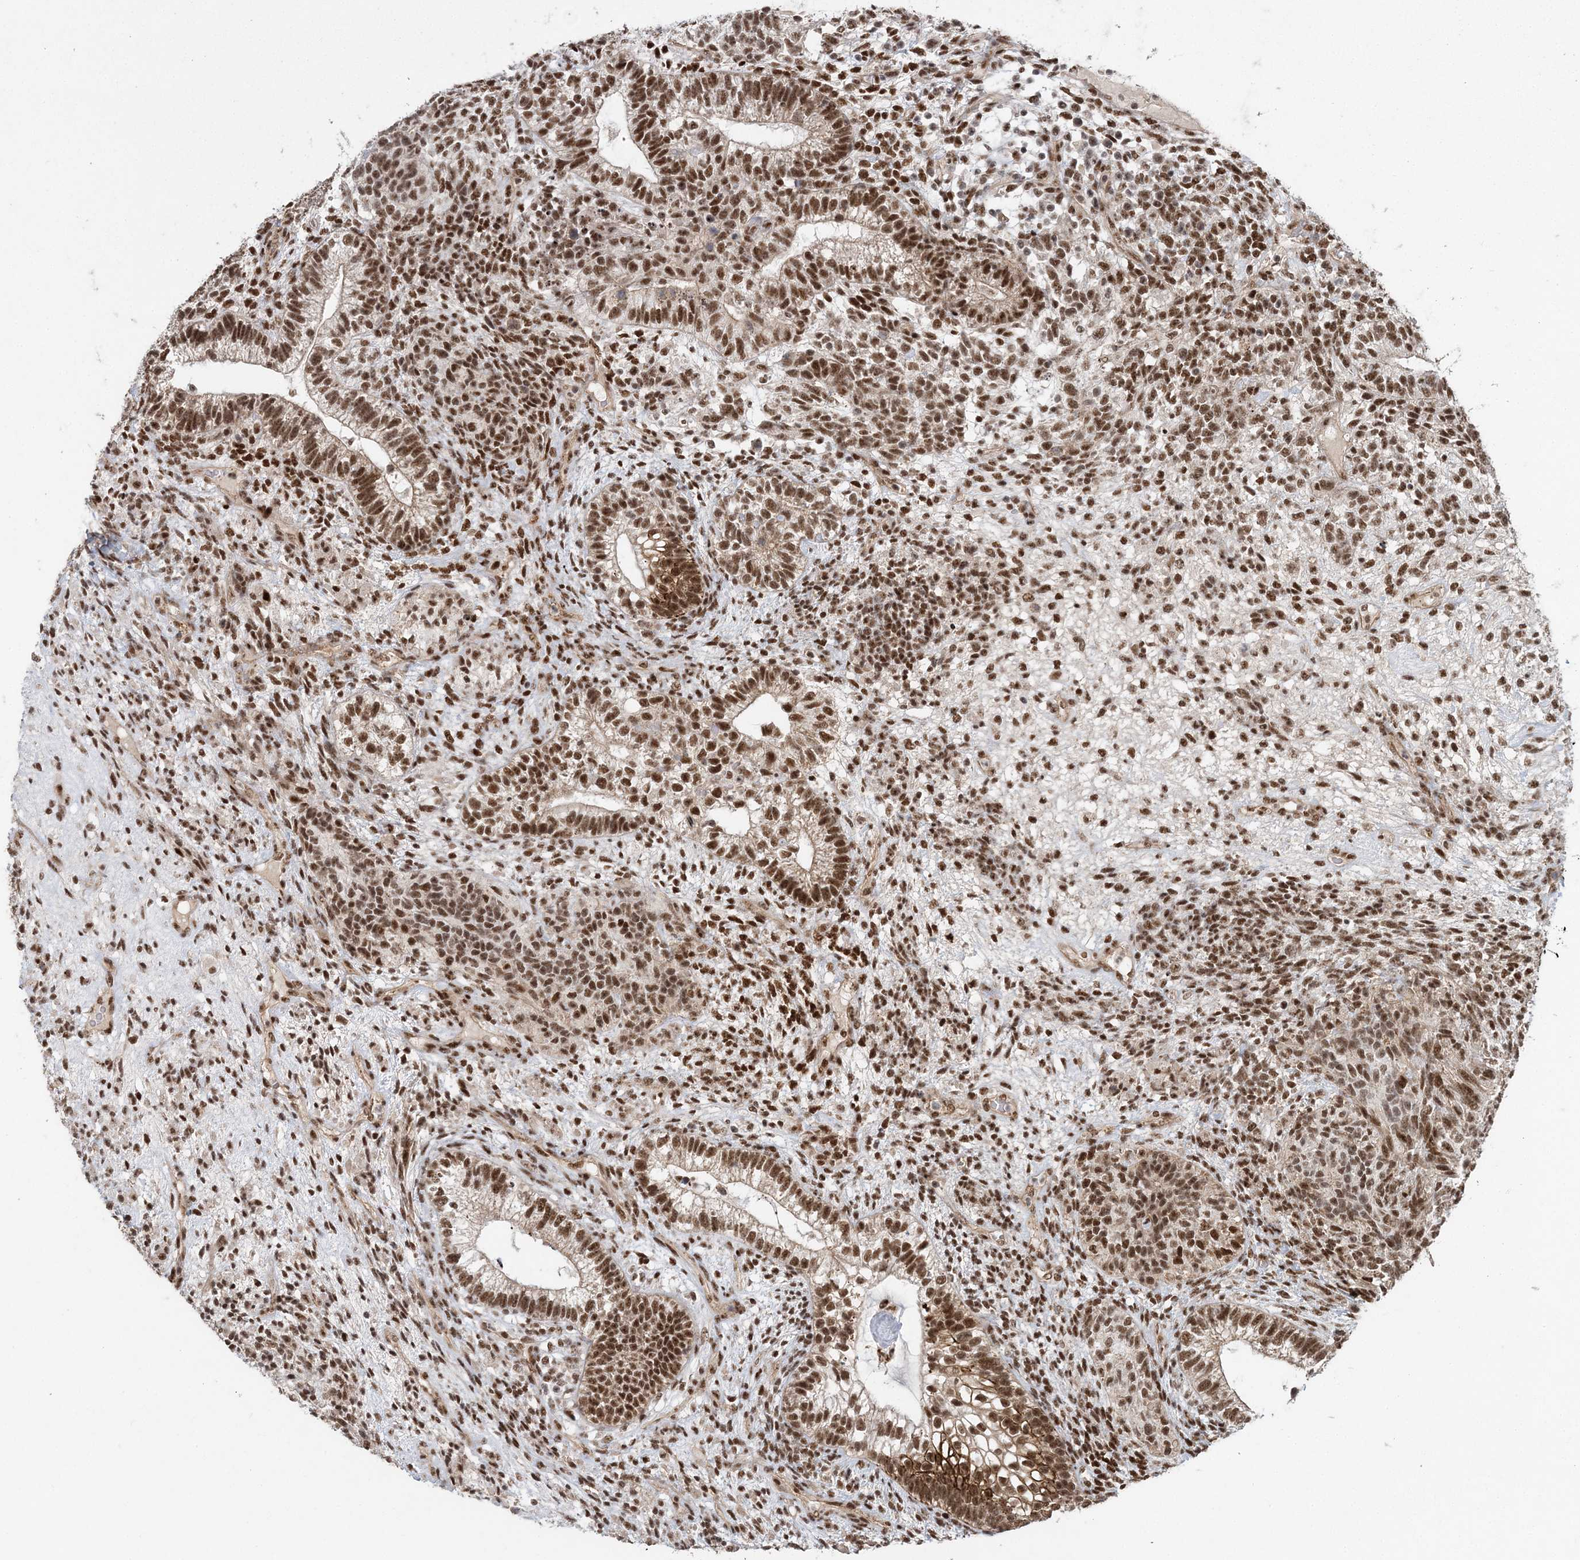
{"staining": {"intensity": "strong", "quantity": ">75%", "location": "nuclear"}, "tissue": "testis cancer", "cell_type": "Tumor cells", "image_type": "cancer", "snomed": [{"axis": "morphology", "description": "Seminoma, NOS"}, {"axis": "morphology", "description": "Carcinoma, Embryonal, NOS"}, {"axis": "topography", "description": "Testis"}], "caption": "Protein staining of seminoma (testis) tissue demonstrates strong nuclear positivity in about >75% of tumor cells.", "gene": "CWC22", "patient": {"sex": "male", "age": 28}}